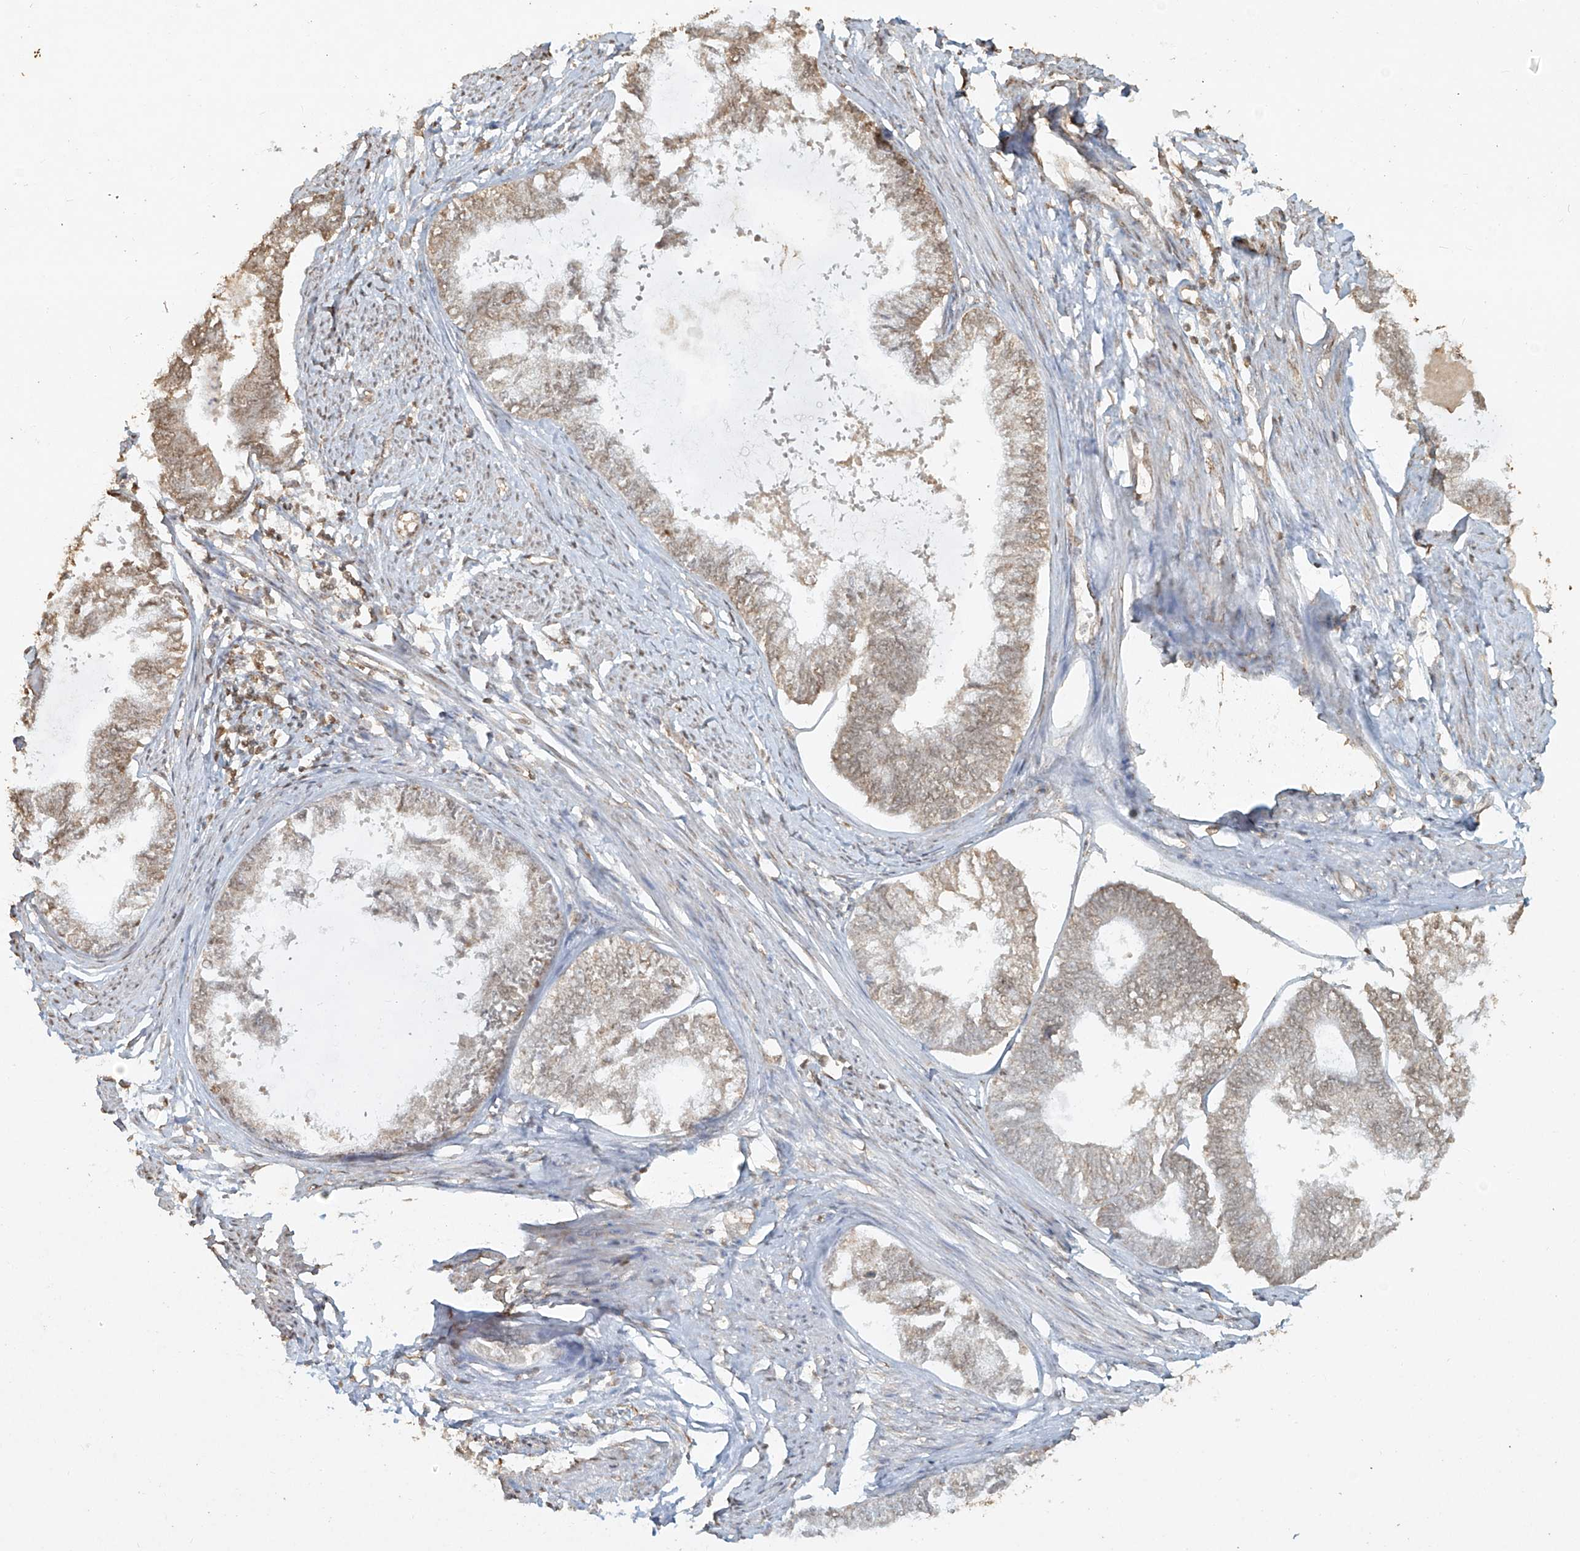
{"staining": {"intensity": "weak", "quantity": "25%-75%", "location": "cytoplasmic/membranous,nuclear"}, "tissue": "endometrial cancer", "cell_type": "Tumor cells", "image_type": "cancer", "snomed": [{"axis": "morphology", "description": "Adenocarcinoma, NOS"}, {"axis": "topography", "description": "Endometrium"}], "caption": "Adenocarcinoma (endometrial) stained with DAB (3,3'-diaminobenzidine) IHC demonstrates low levels of weak cytoplasmic/membranous and nuclear positivity in about 25%-75% of tumor cells.", "gene": "TIGAR", "patient": {"sex": "female", "age": 86}}